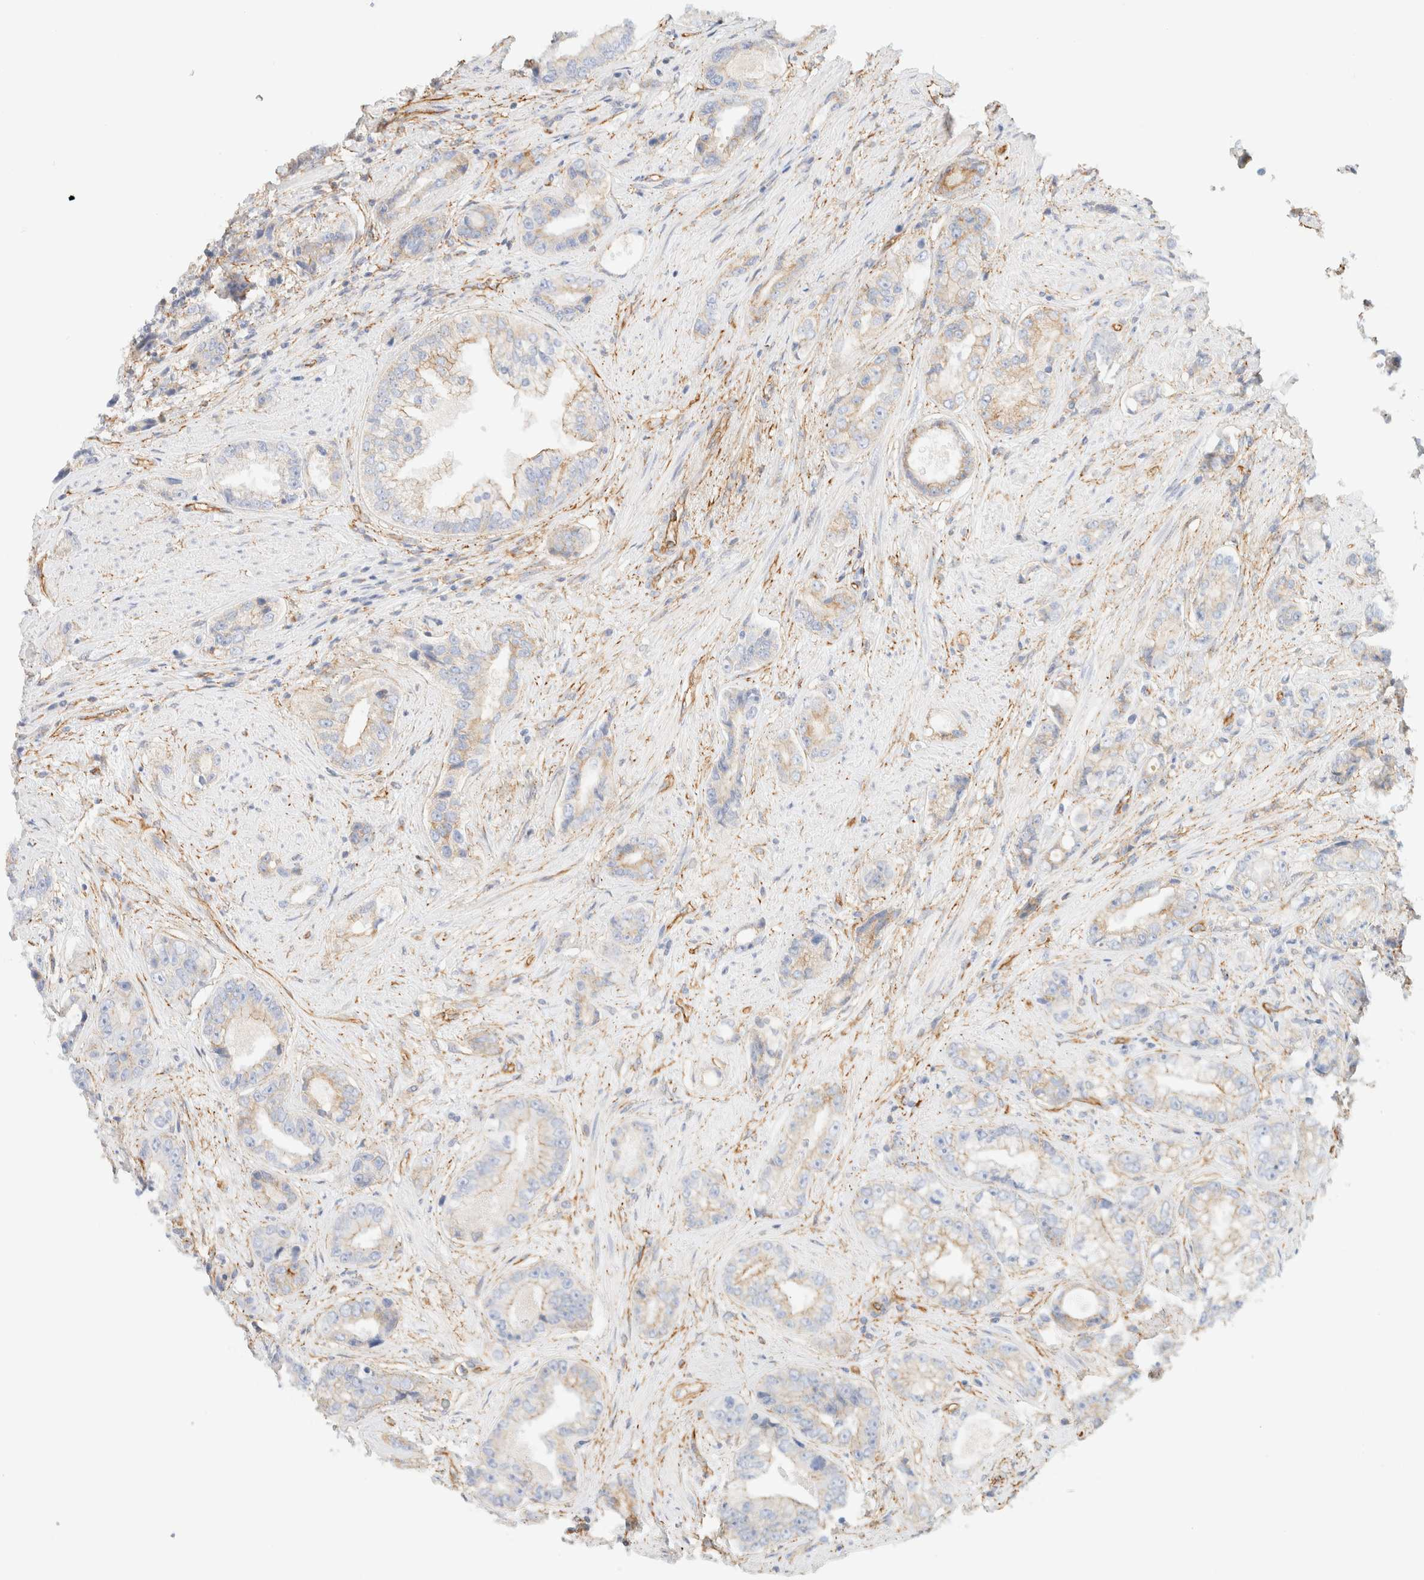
{"staining": {"intensity": "moderate", "quantity": "25%-75%", "location": "cytoplasmic/membranous"}, "tissue": "prostate cancer", "cell_type": "Tumor cells", "image_type": "cancer", "snomed": [{"axis": "morphology", "description": "Adenocarcinoma, High grade"}, {"axis": "topography", "description": "Prostate"}], "caption": "A photomicrograph of prostate cancer stained for a protein exhibits moderate cytoplasmic/membranous brown staining in tumor cells.", "gene": "CYB5R4", "patient": {"sex": "male", "age": 61}}